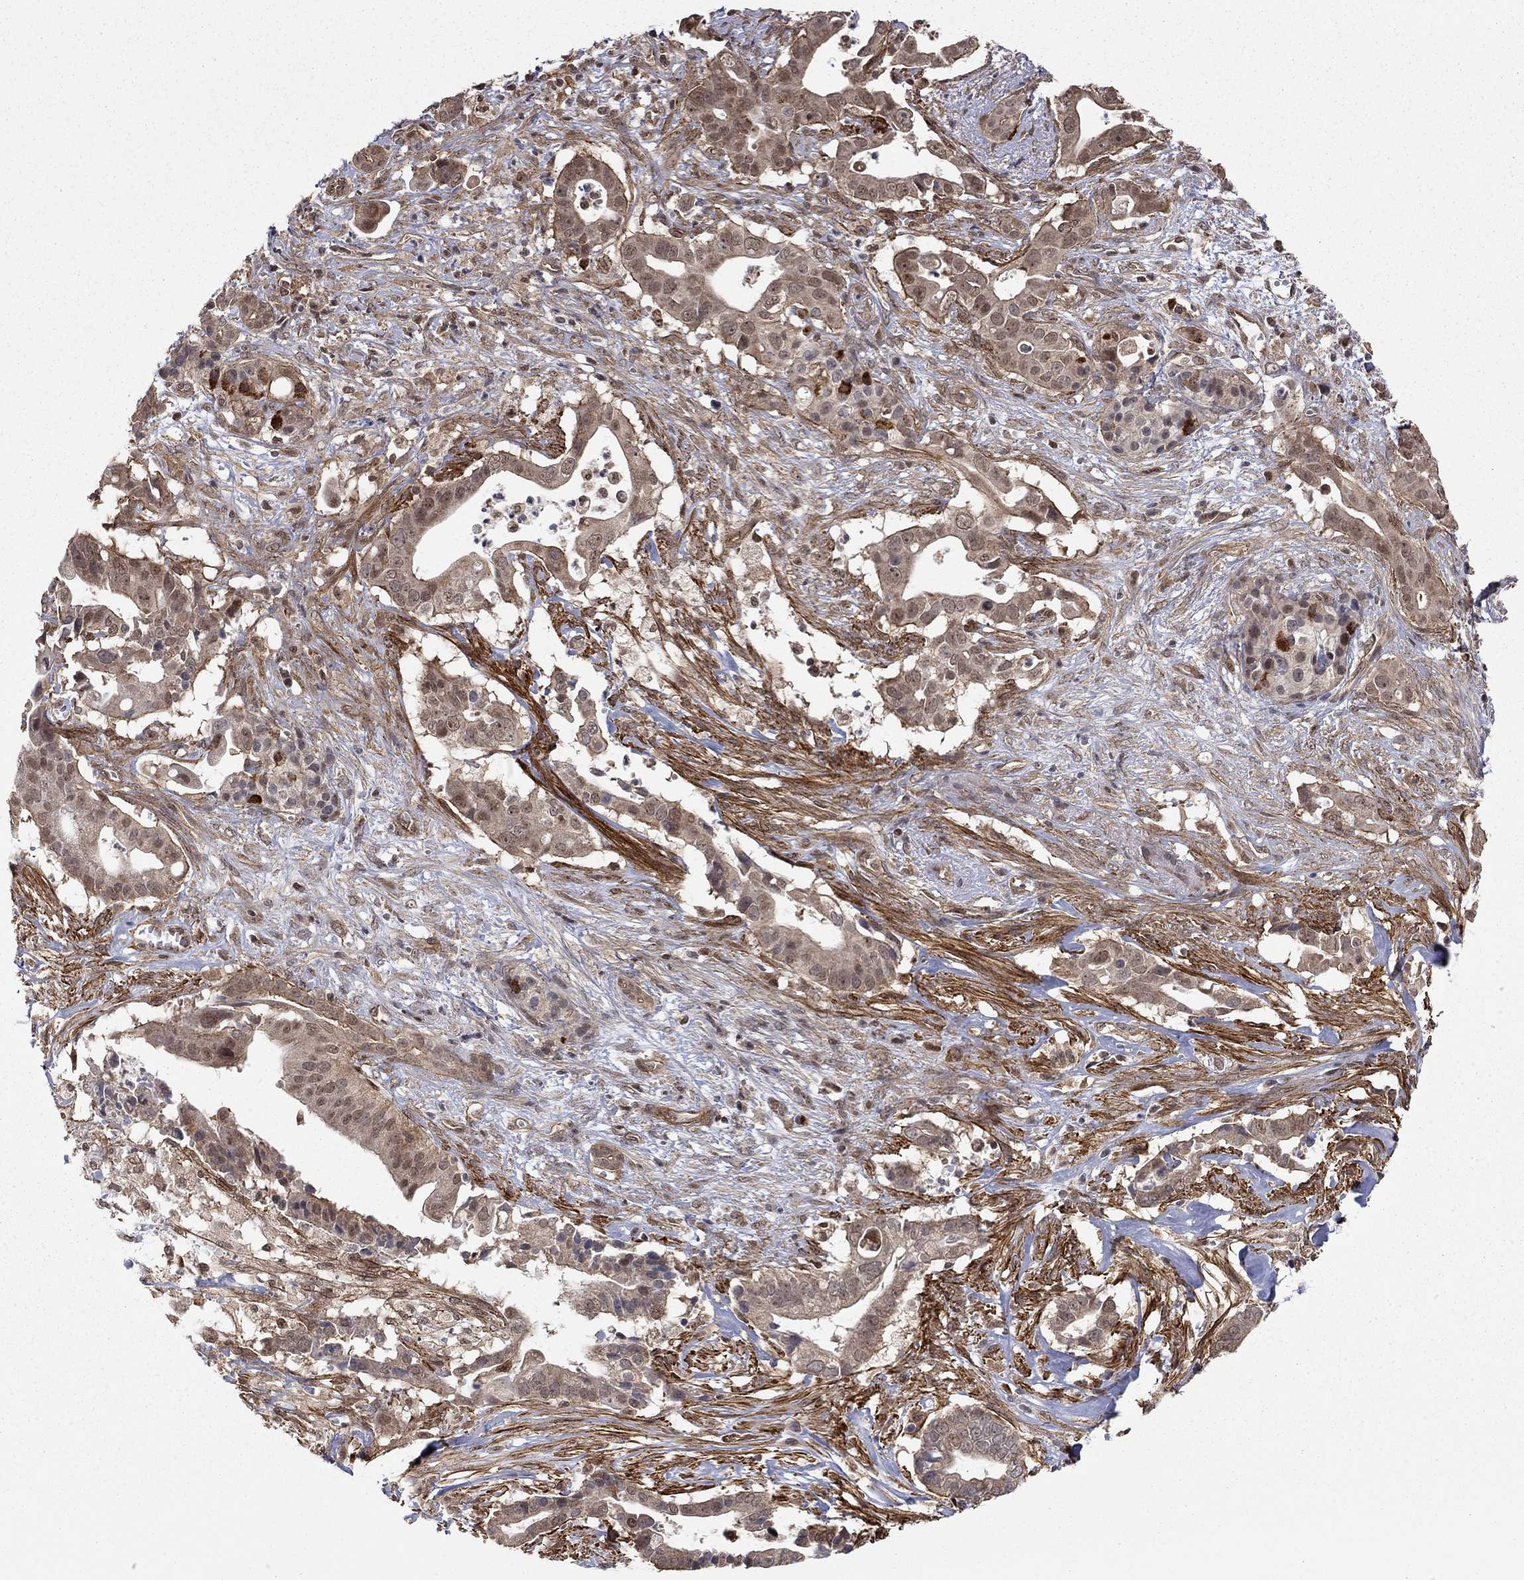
{"staining": {"intensity": "moderate", "quantity": "25%-75%", "location": "cytoplasmic/membranous"}, "tissue": "pancreatic cancer", "cell_type": "Tumor cells", "image_type": "cancer", "snomed": [{"axis": "morphology", "description": "Adenocarcinoma, NOS"}, {"axis": "topography", "description": "Pancreas"}], "caption": "Pancreatic cancer stained for a protein (brown) demonstrates moderate cytoplasmic/membranous positive staining in about 25%-75% of tumor cells.", "gene": "TDP1", "patient": {"sex": "male", "age": 61}}